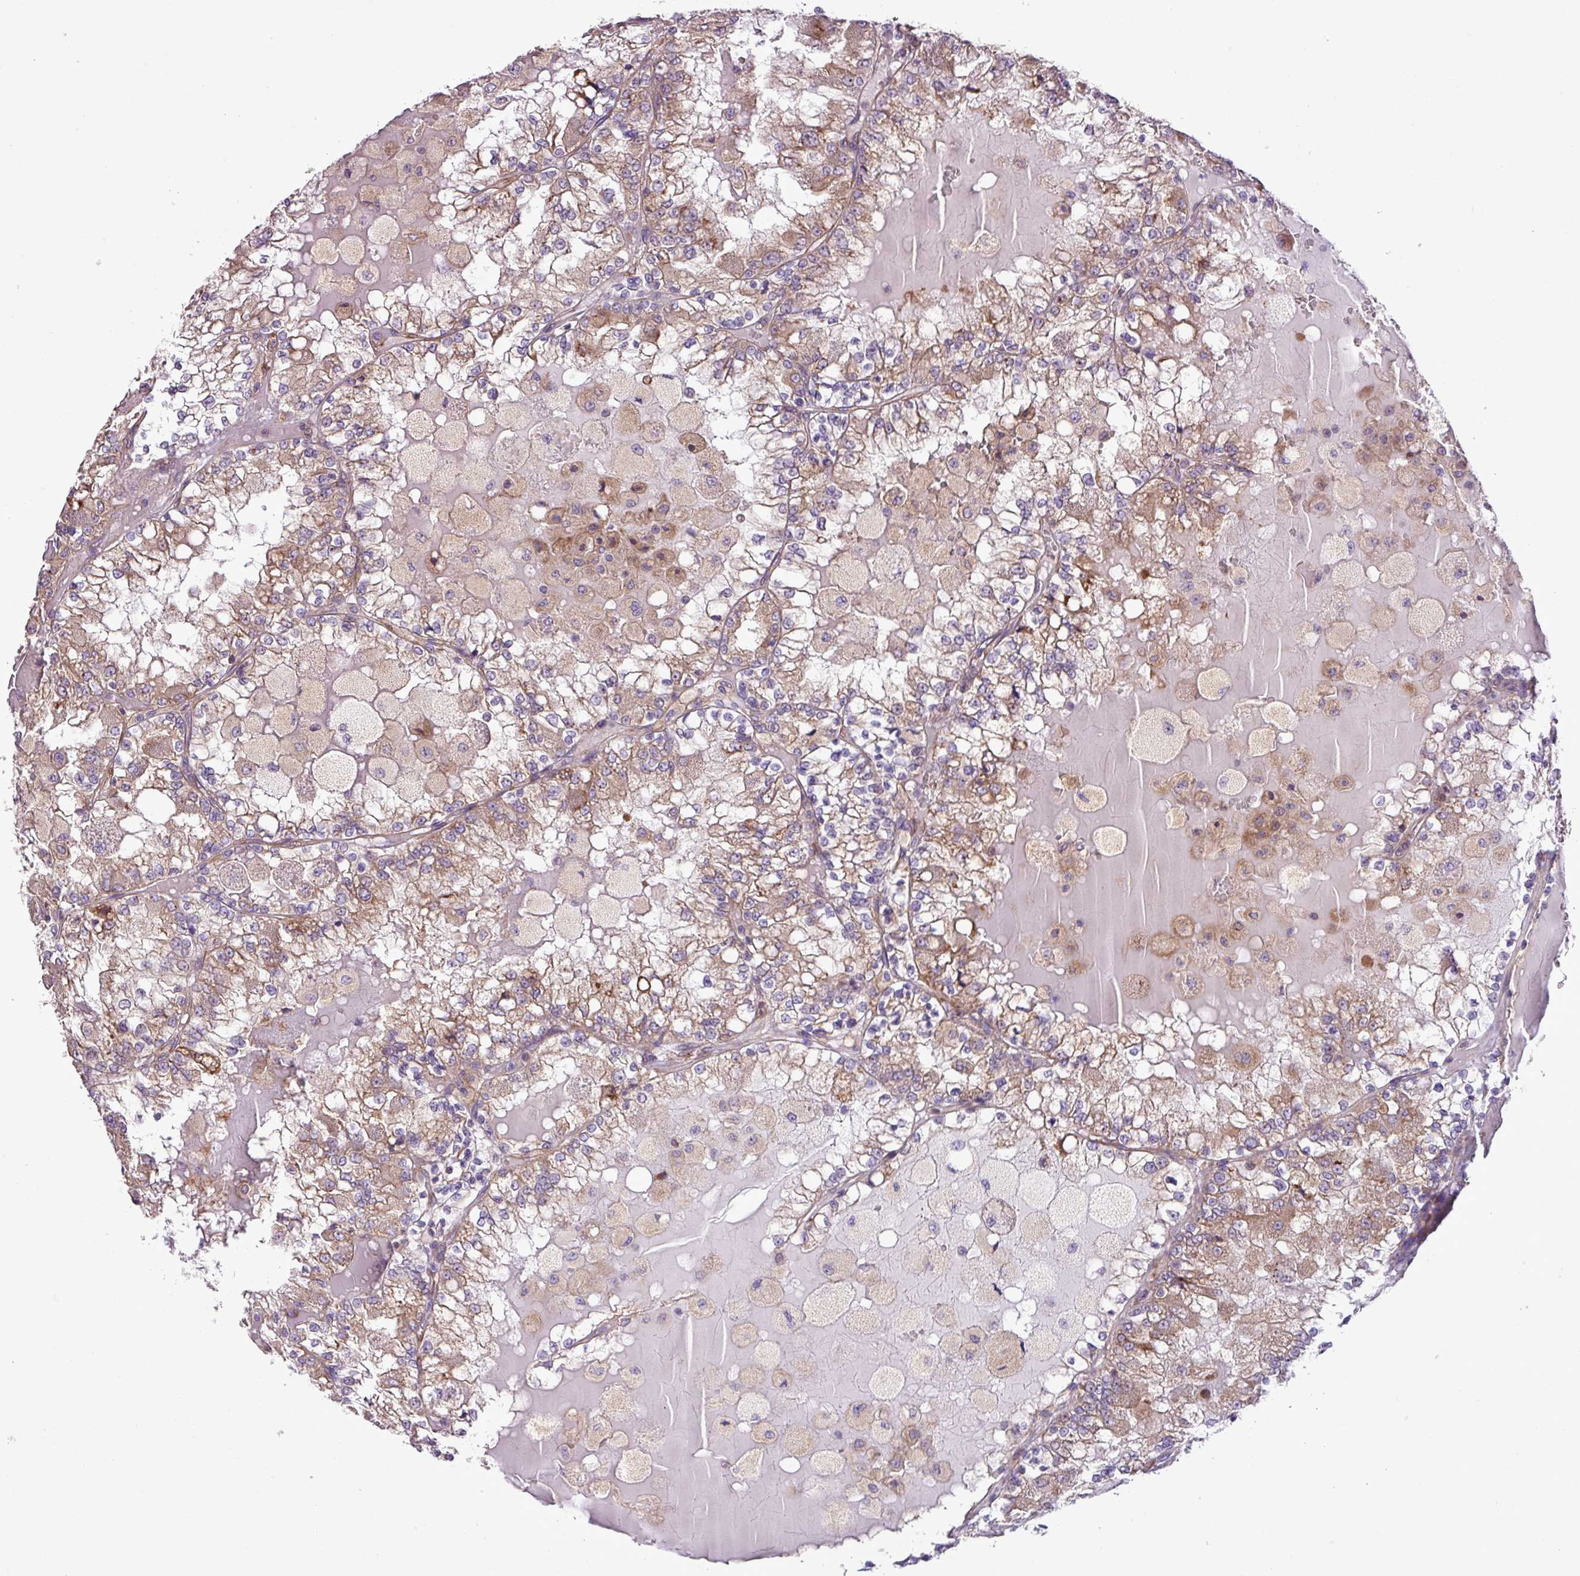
{"staining": {"intensity": "moderate", "quantity": "<25%", "location": "cytoplasmic/membranous"}, "tissue": "renal cancer", "cell_type": "Tumor cells", "image_type": "cancer", "snomed": [{"axis": "morphology", "description": "Adenocarcinoma, NOS"}, {"axis": "topography", "description": "Kidney"}], "caption": "This is a micrograph of immunohistochemistry staining of renal cancer (adenocarcinoma), which shows moderate positivity in the cytoplasmic/membranous of tumor cells.", "gene": "RPL13", "patient": {"sex": "female", "age": 56}}